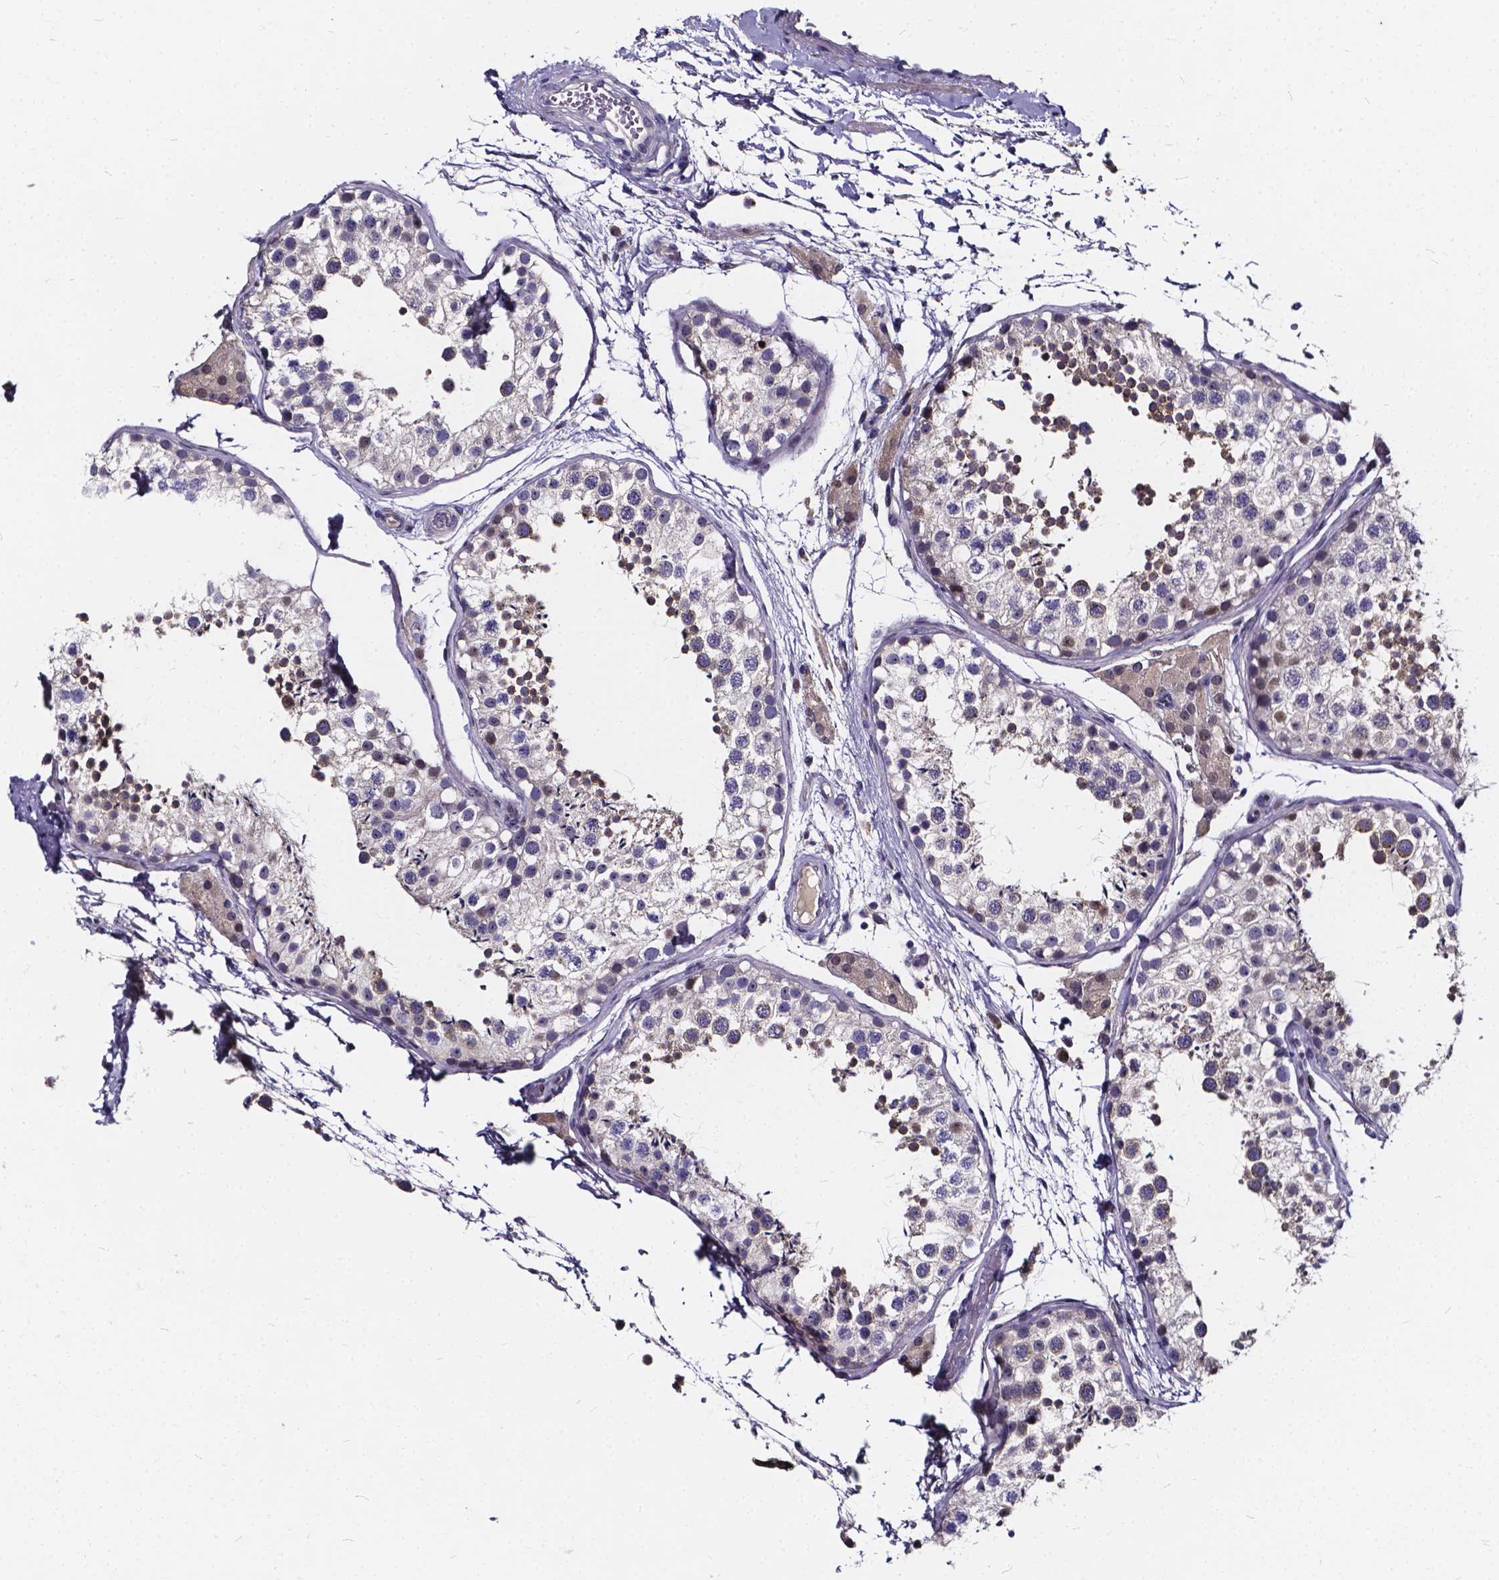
{"staining": {"intensity": "moderate", "quantity": "<25%", "location": "cytoplasmic/membranous,nuclear"}, "tissue": "testis", "cell_type": "Cells in seminiferous ducts", "image_type": "normal", "snomed": [{"axis": "morphology", "description": "Normal tissue, NOS"}, {"axis": "topography", "description": "Testis"}], "caption": "Immunohistochemical staining of normal testis exhibits <25% levels of moderate cytoplasmic/membranous,nuclear protein expression in approximately <25% of cells in seminiferous ducts. Using DAB (3,3'-diaminobenzidine) (brown) and hematoxylin (blue) stains, captured at high magnification using brightfield microscopy.", "gene": "SOWAHA", "patient": {"sex": "male", "age": 29}}